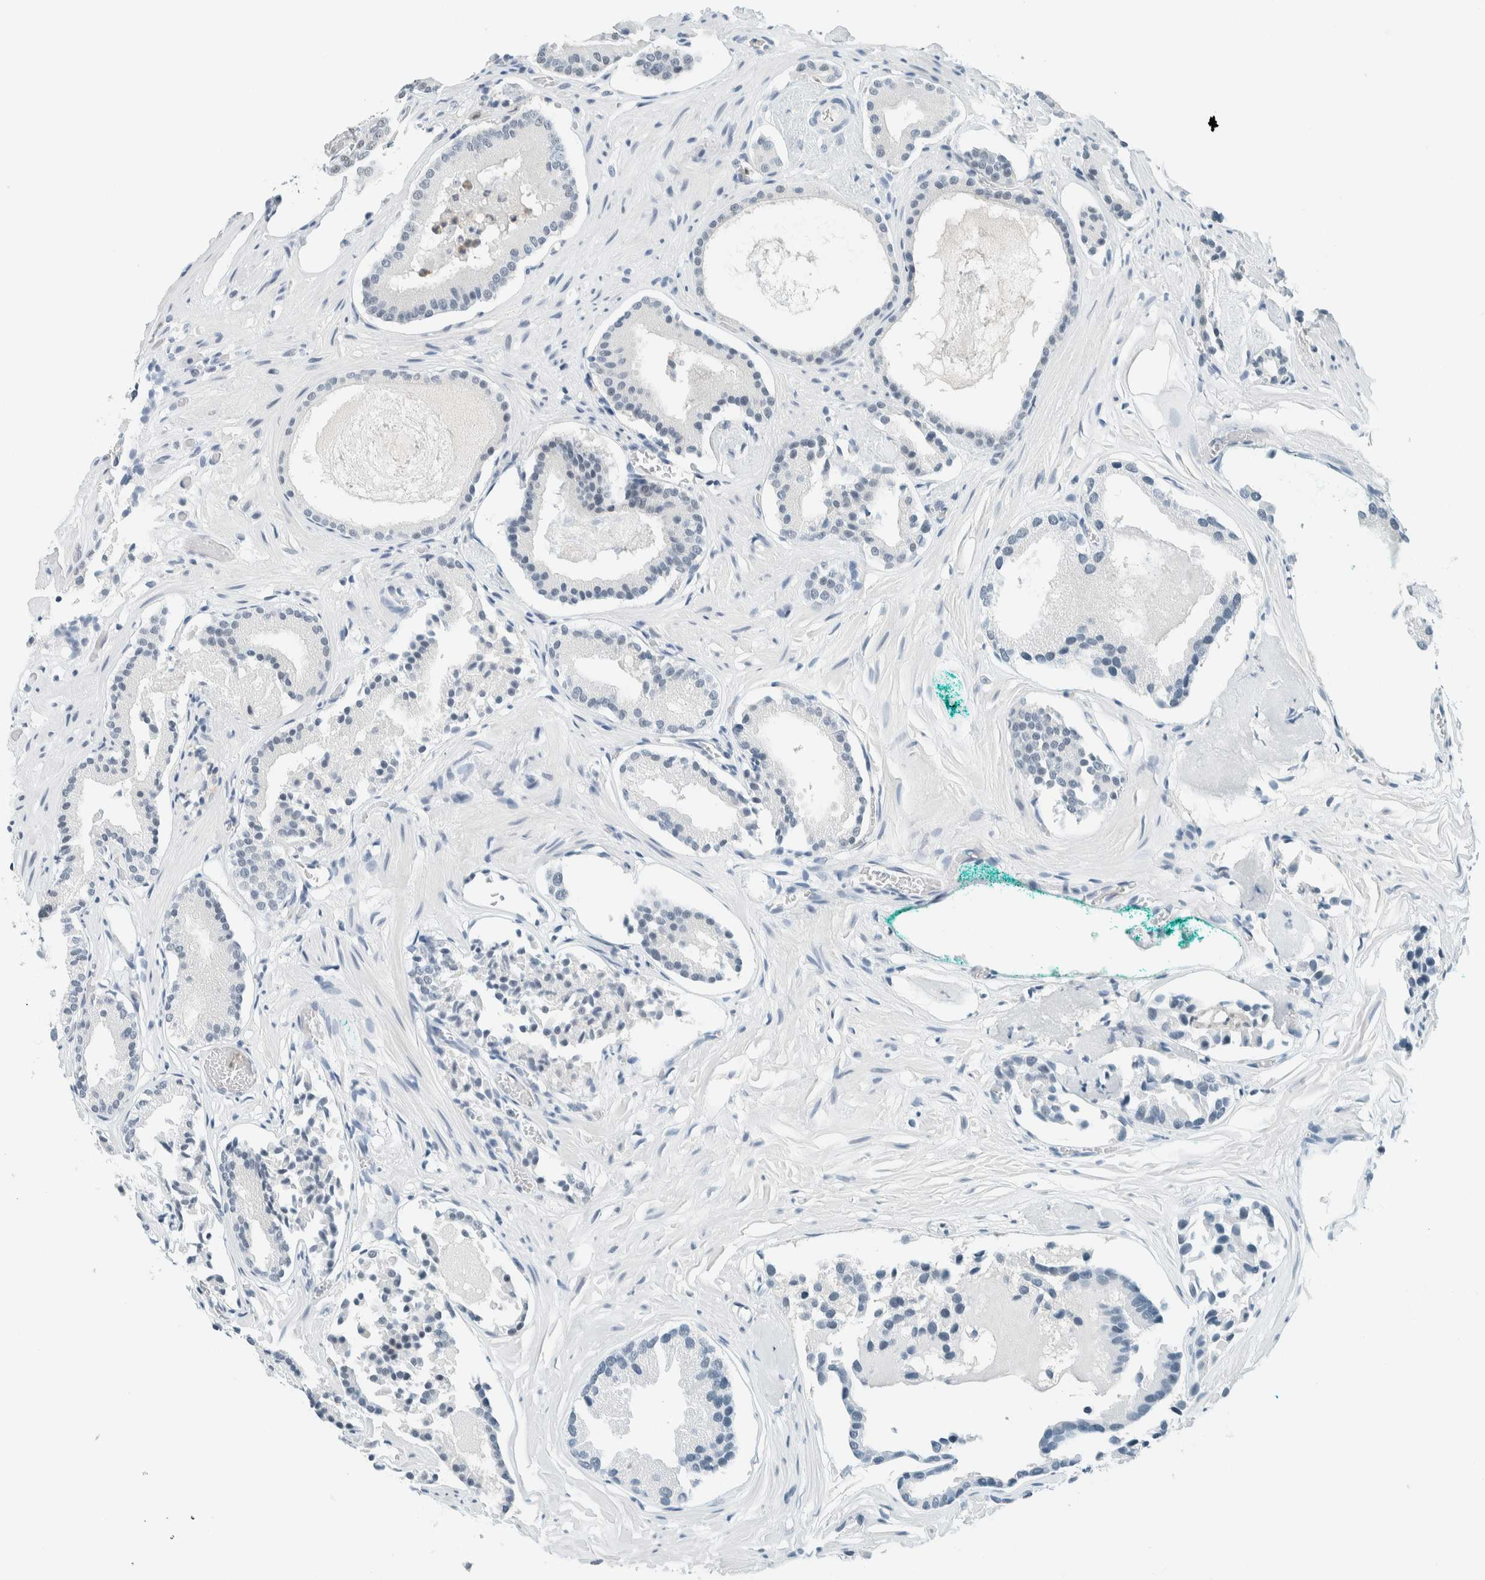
{"staining": {"intensity": "negative", "quantity": "none", "location": "none"}, "tissue": "prostate cancer", "cell_type": "Tumor cells", "image_type": "cancer", "snomed": [{"axis": "morphology", "description": "Adenocarcinoma, Low grade"}, {"axis": "topography", "description": "Prostate"}], "caption": "DAB immunohistochemical staining of human prostate low-grade adenocarcinoma shows no significant expression in tumor cells. (DAB immunohistochemistry (IHC) visualized using brightfield microscopy, high magnification).", "gene": "CYSRT1", "patient": {"sex": "male", "age": 51}}